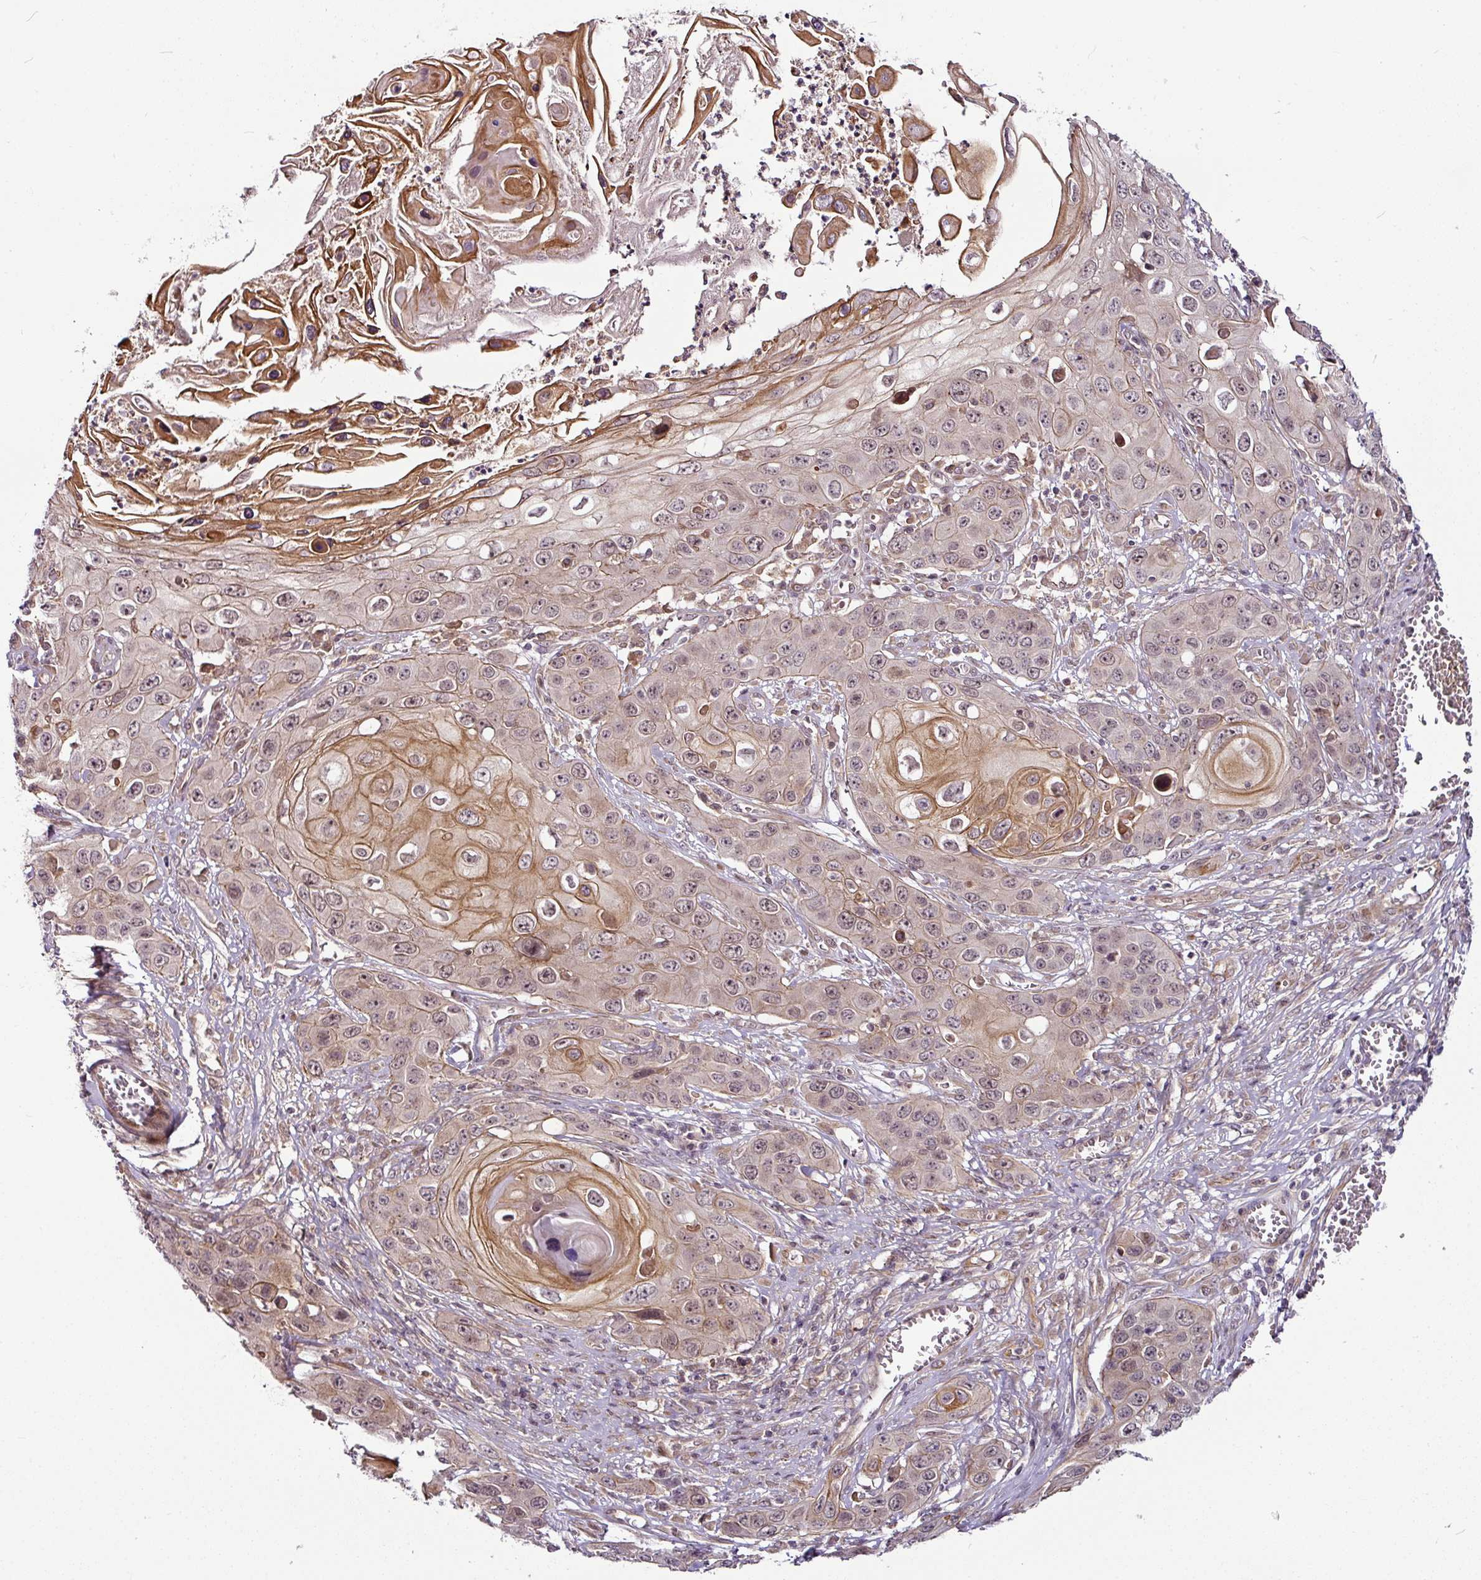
{"staining": {"intensity": "moderate", "quantity": ">75%", "location": "cytoplasmic/membranous,nuclear"}, "tissue": "skin cancer", "cell_type": "Tumor cells", "image_type": "cancer", "snomed": [{"axis": "morphology", "description": "Squamous cell carcinoma, NOS"}, {"axis": "topography", "description": "Skin"}], "caption": "A medium amount of moderate cytoplasmic/membranous and nuclear staining is seen in about >75% of tumor cells in skin cancer tissue.", "gene": "DCAF13", "patient": {"sex": "male", "age": 55}}